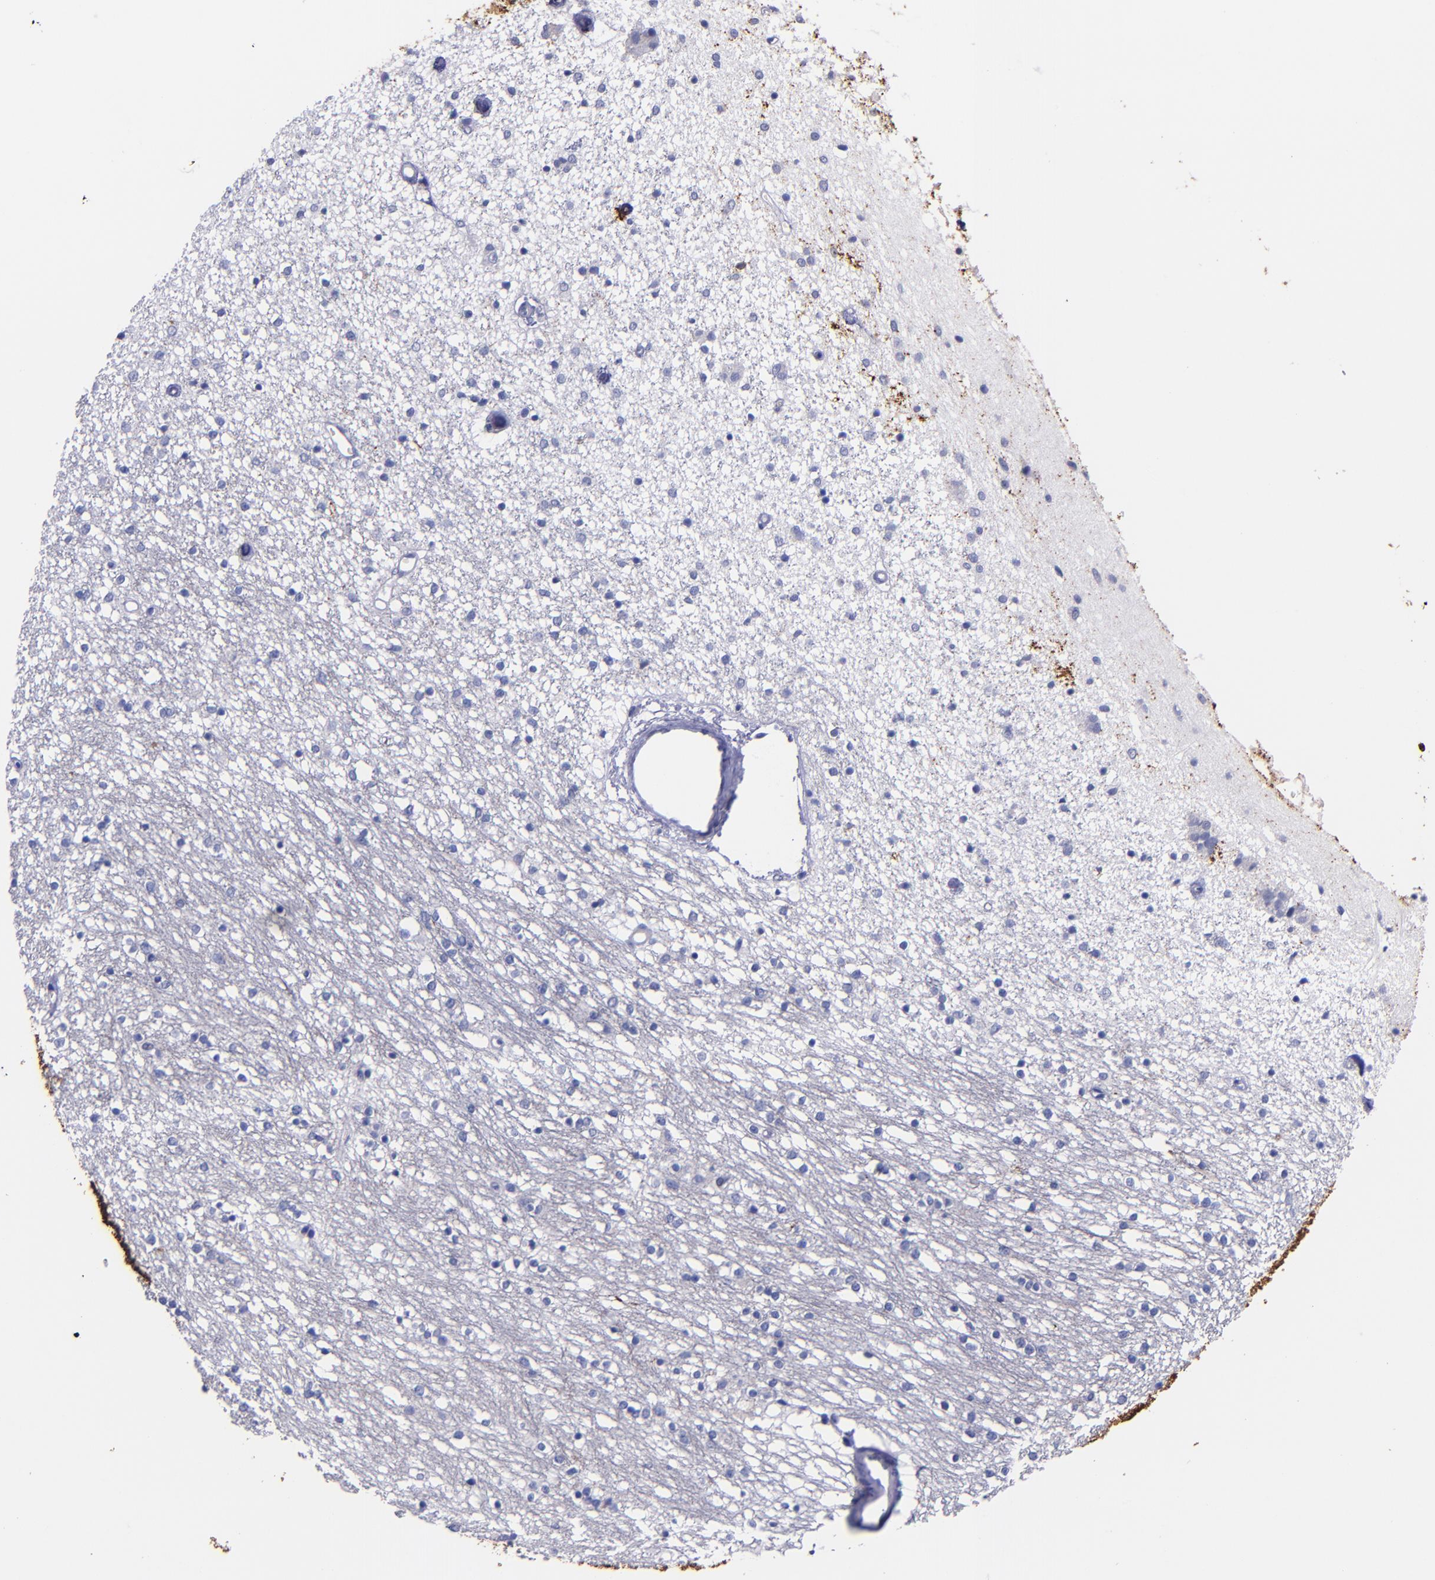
{"staining": {"intensity": "negative", "quantity": "none", "location": "none"}, "tissue": "caudate", "cell_type": "Glial cells", "image_type": "normal", "snomed": [{"axis": "morphology", "description": "Normal tissue, NOS"}, {"axis": "topography", "description": "Lateral ventricle wall"}], "caption": "Immunohistochemical staining of unremarkable caudate demonstrates no significant expression in glial cells.", "gene": "SV2A", "patient": {"sex": "female", "age": 54}}